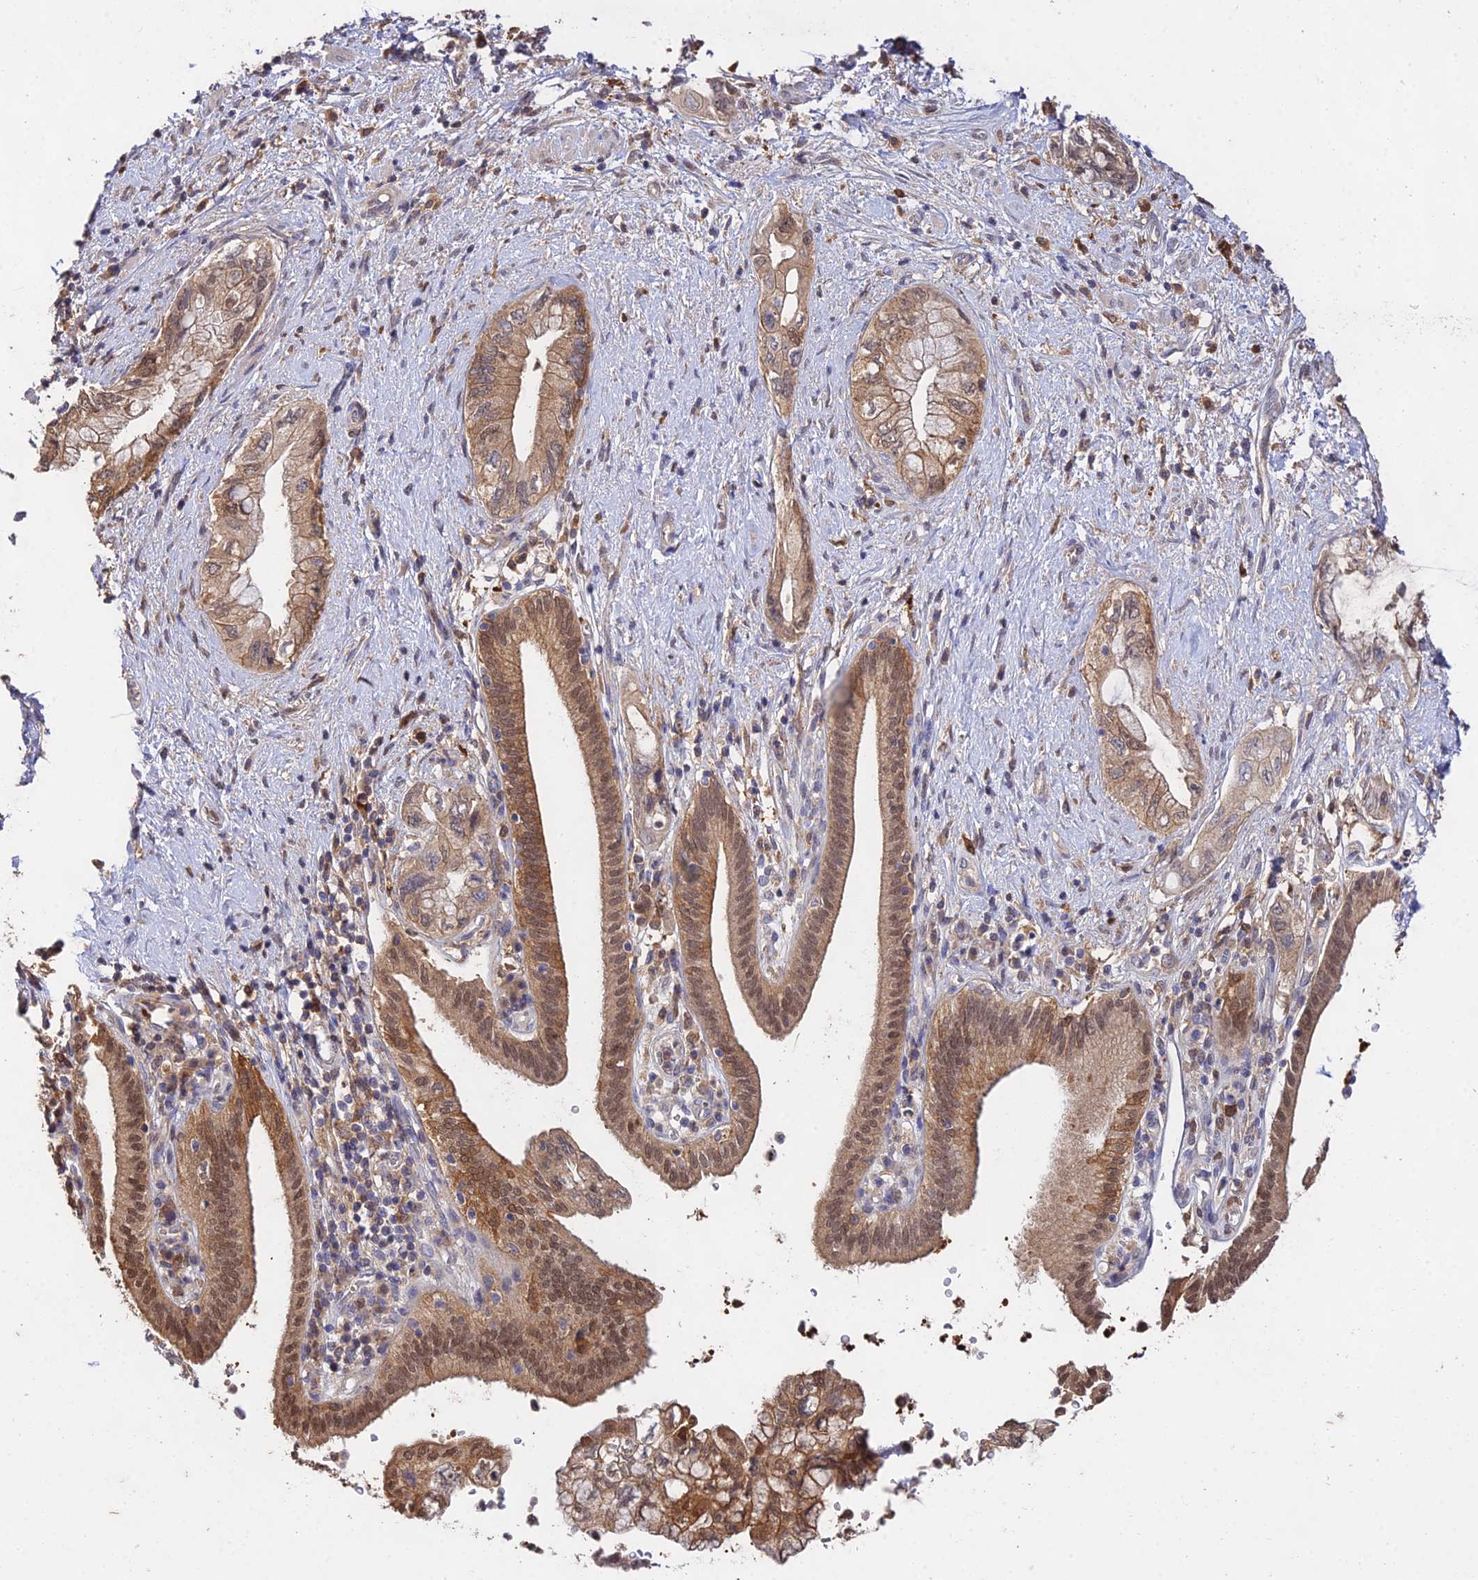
{"staining": {"intensity": "moderate", "quantity": "25%-75%", "location": "cytoplasmic/membranous,nuclear"}, "tissue": "pancreatic cancer", "cell_type": "Tumor cells", "image_type": "cancer", "snomed": [{"axis": "morphology", "description": "Adenocarcinoma, NOS"}, {"axis": "topography", "description": "Pancreas"}], "caption": "This is a micrograph of immunohistochemistry staining of adenocarcinoma (pancreatic), which shows moderate expression in the cytoplasmic/membranous and nuclear of tumor cells.", "gene": "FBP1", "patient": {"sex": "female", "age": 73}}